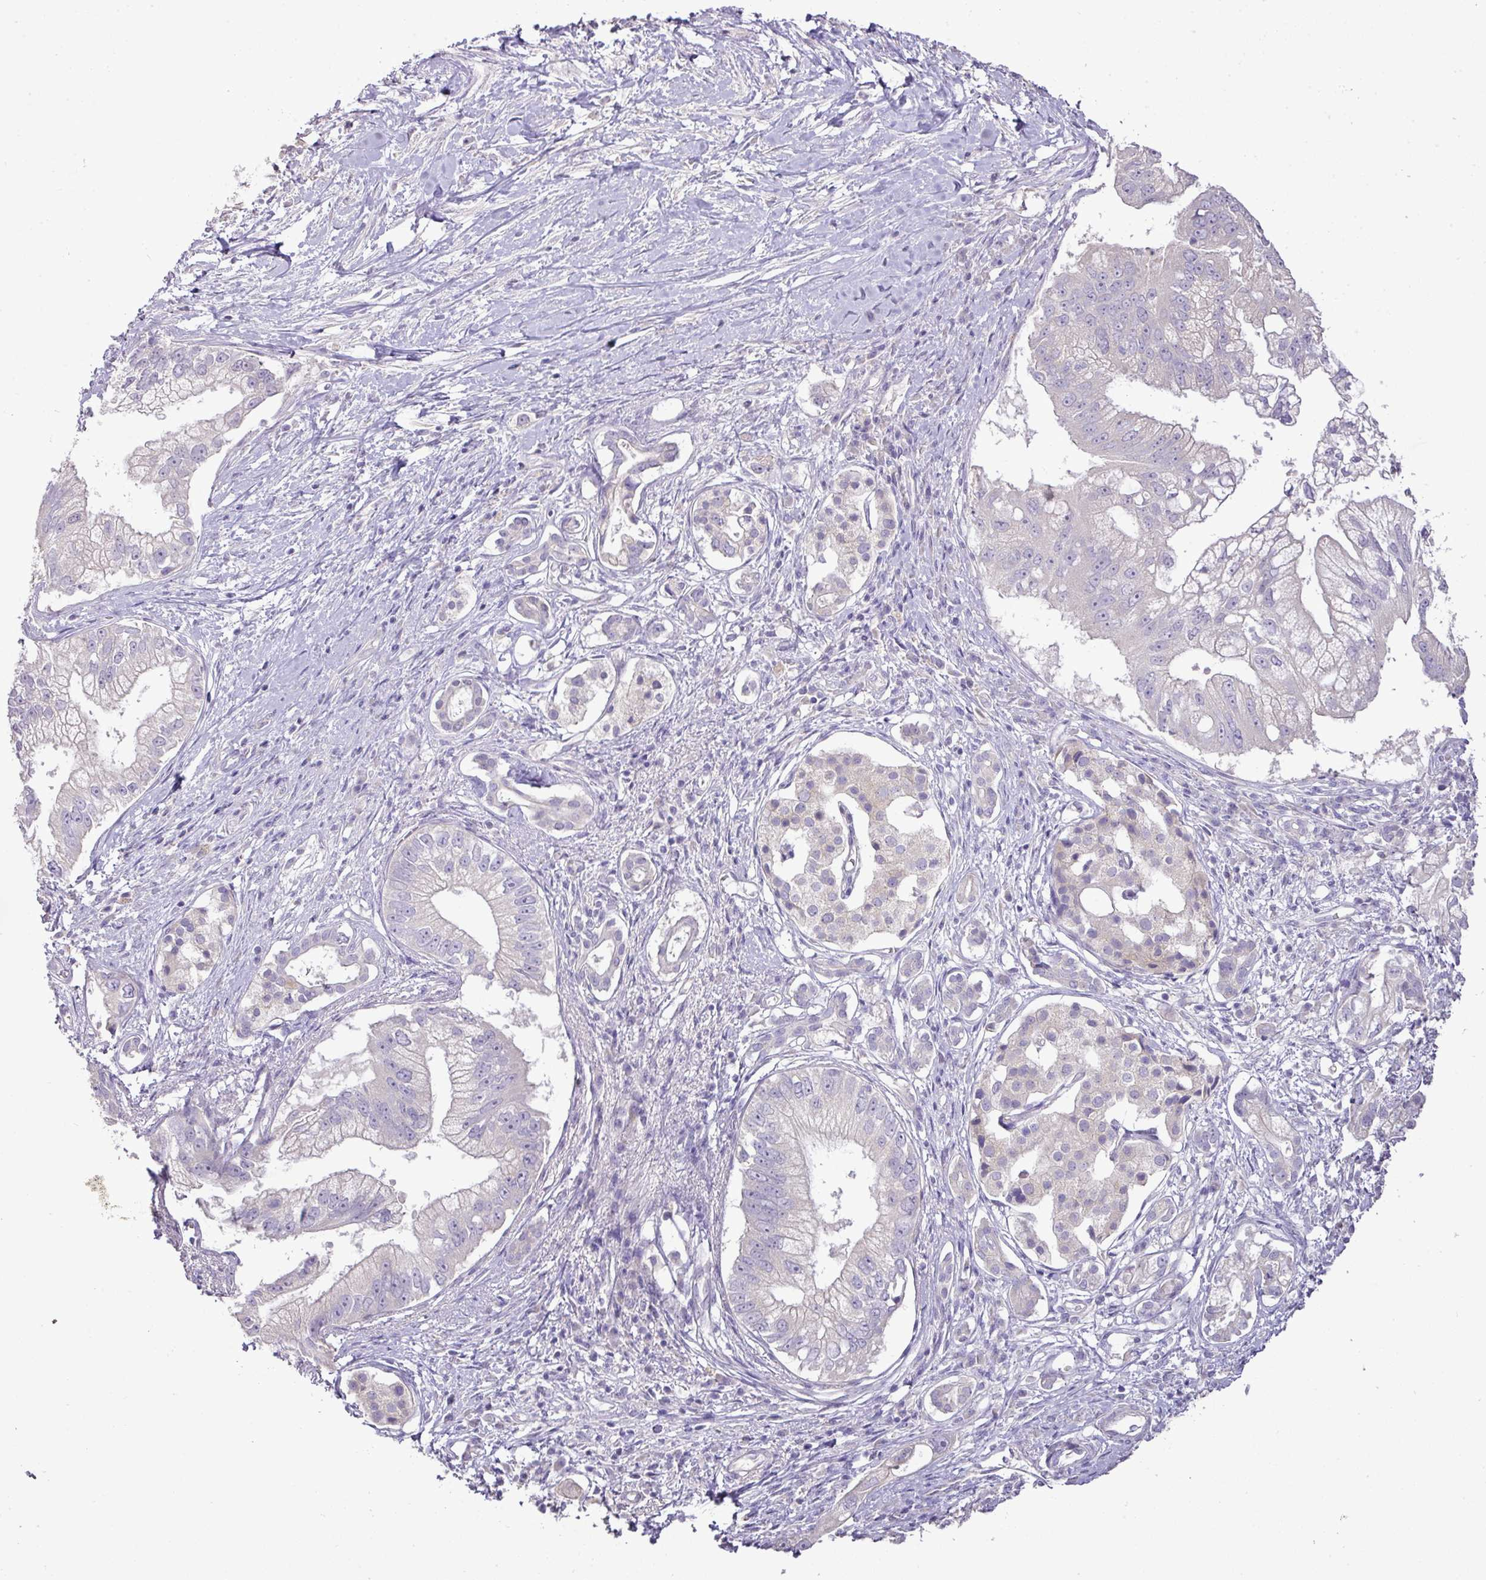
{"staining": {"intensity": "negative", "quantity": "none", "location": "none"}, "tissue": "pancreatic cancer", "cell_type": "Tumor cells", "image_type": "cancer", "snomed": [{"axis": "morphology", "description": "Adenocarcinoma, NOS"}, {"axis": "topography", "description": "Pancreas"}], "caption": "The IHC micrograph has no significant expression in tumor cells of pancreatic cancer (adenocarcinoma) tissue.", "gene": "BRINP2", "patient": {"sex": "male", "age": 70}}